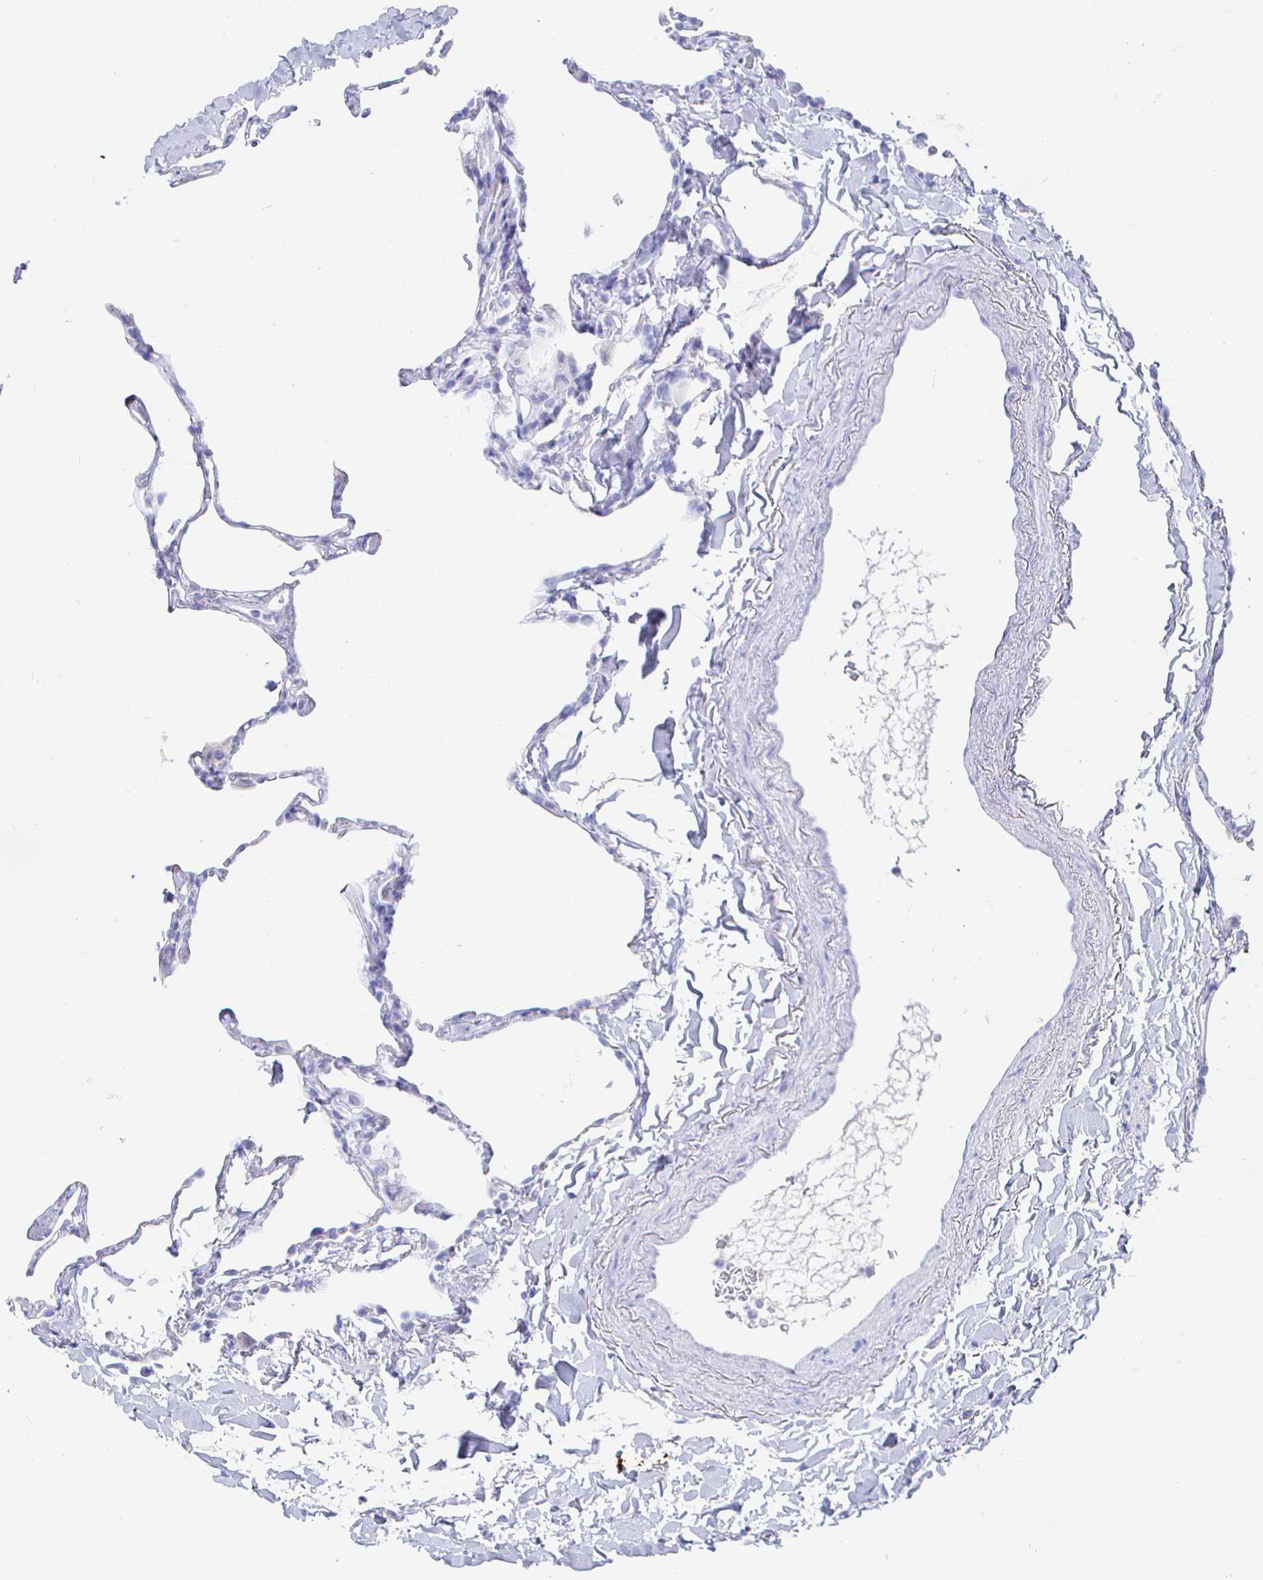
{"staining": {"intensity": "negative", "quantity": "none", "location": "none"}, "tissue": "lung", "cell_type": "Alveolar cells", "image_type": "normal", "snomed": [{"axis": "morphology", "description": "Normal tissue, NOS"}, {"axis": "topography", "description": "Lung"}], "caption": "Immunohistochemical staining of unremarkable human lung exhibits no significant expression in alveolar cells. Brightfield microscopy of immunohistochemistry (IHC) stained with DAB (brown) and hematoxylin (blue), captured at high magnification.", "gene": "CLCA1", "patient": {"sex": "male", "age": 65}}